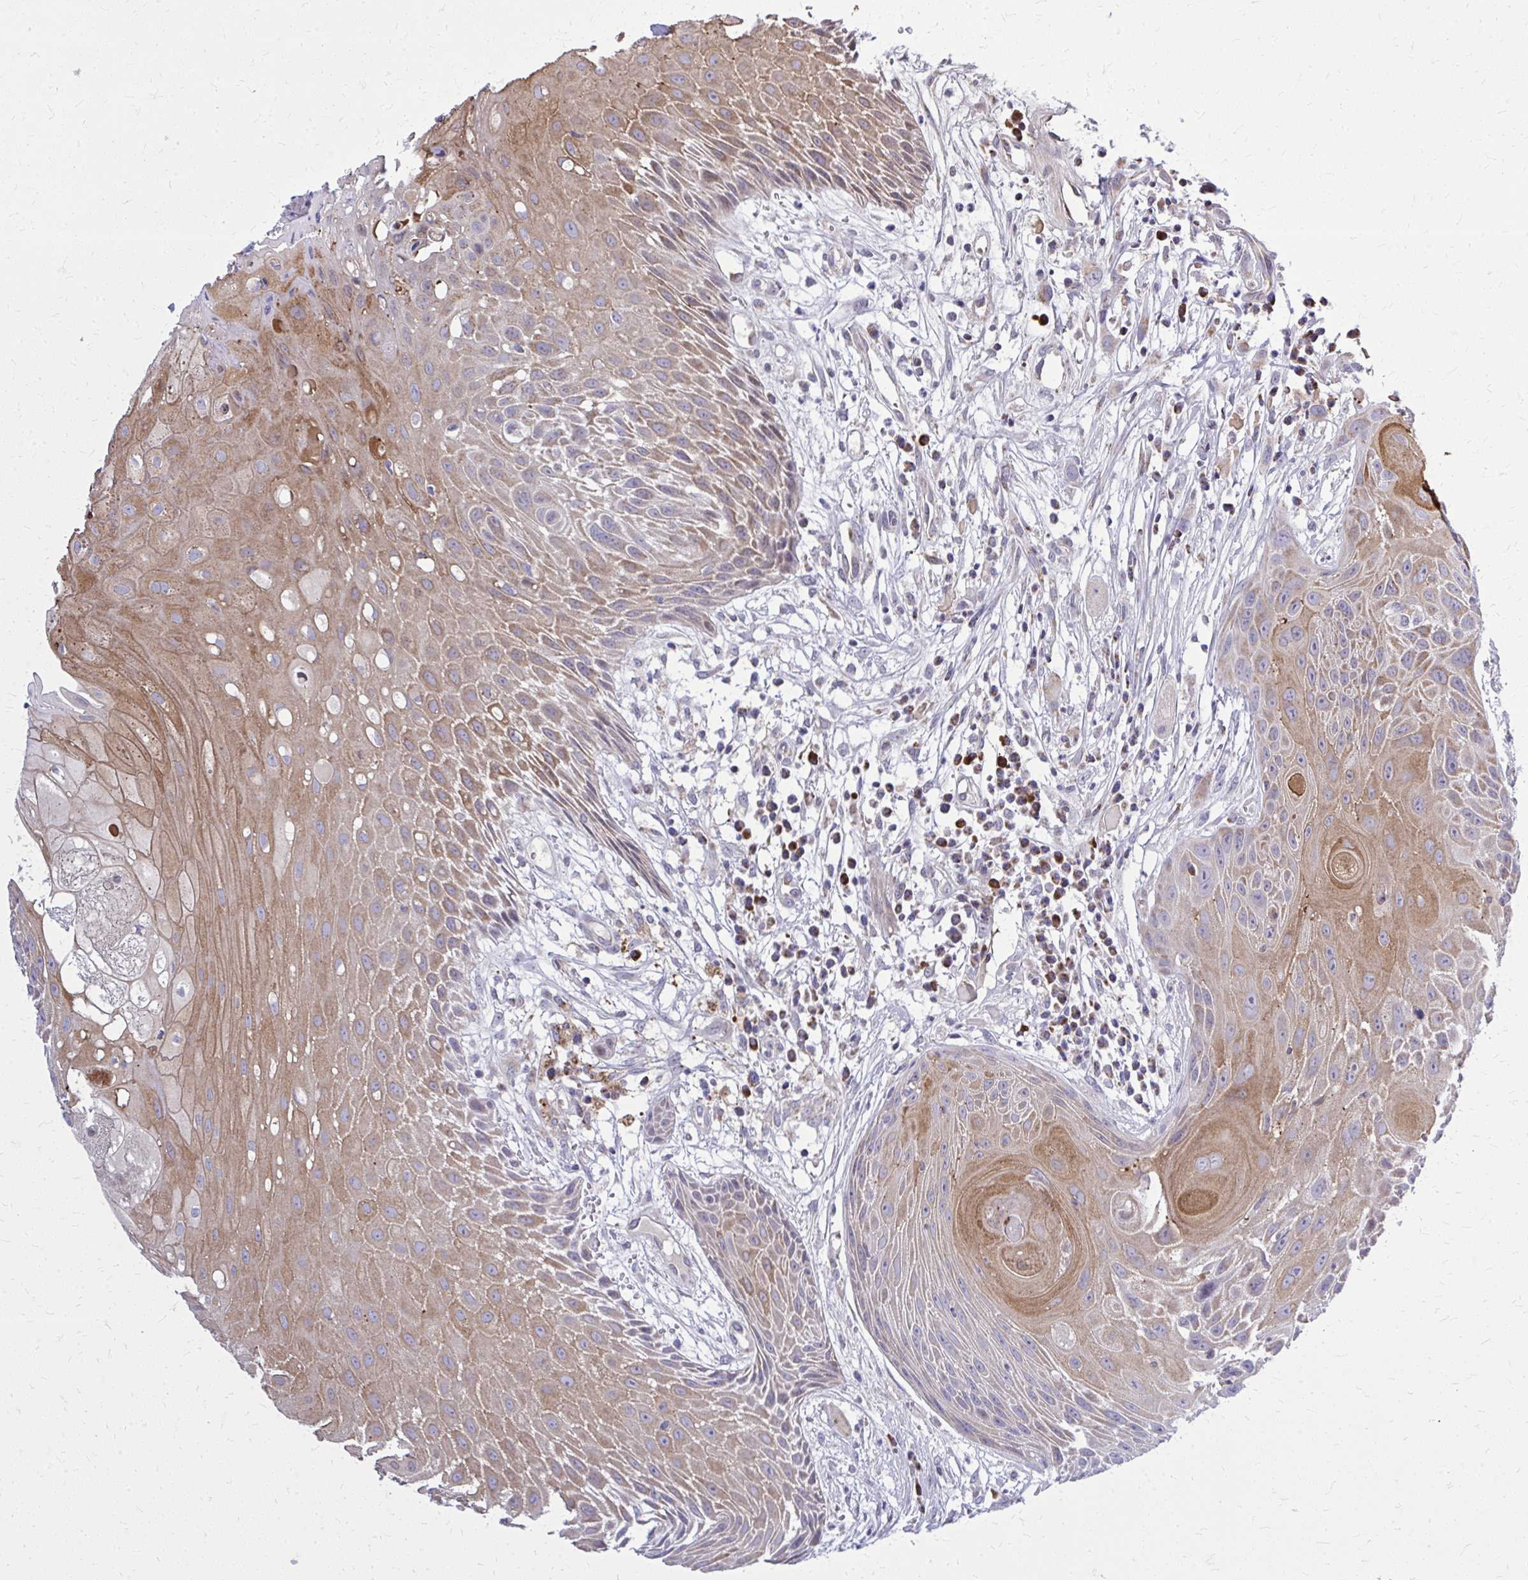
{"staining": {"intensity": "moderate", "quantity": ">75%", "location": "cytoplasmic/membranous"}, "tissue": "head and neck cancer", "cell_type": "Tumor cells", "image_type": "cancer", "snomed": [{"axis": "morphology", "description": "Squamous cell carcinoma, NOS"}, {"axis": "topography", "description": "Head-Neck"}], "caption": "Immunohistochemical staining of human head and neck cancer shows medium levels of moderate cytoplasmic/membranous protein staining in about >75% of tumor cells.", "gene": "ZNF362", "patient": {"sex": "female", "age": 73}}